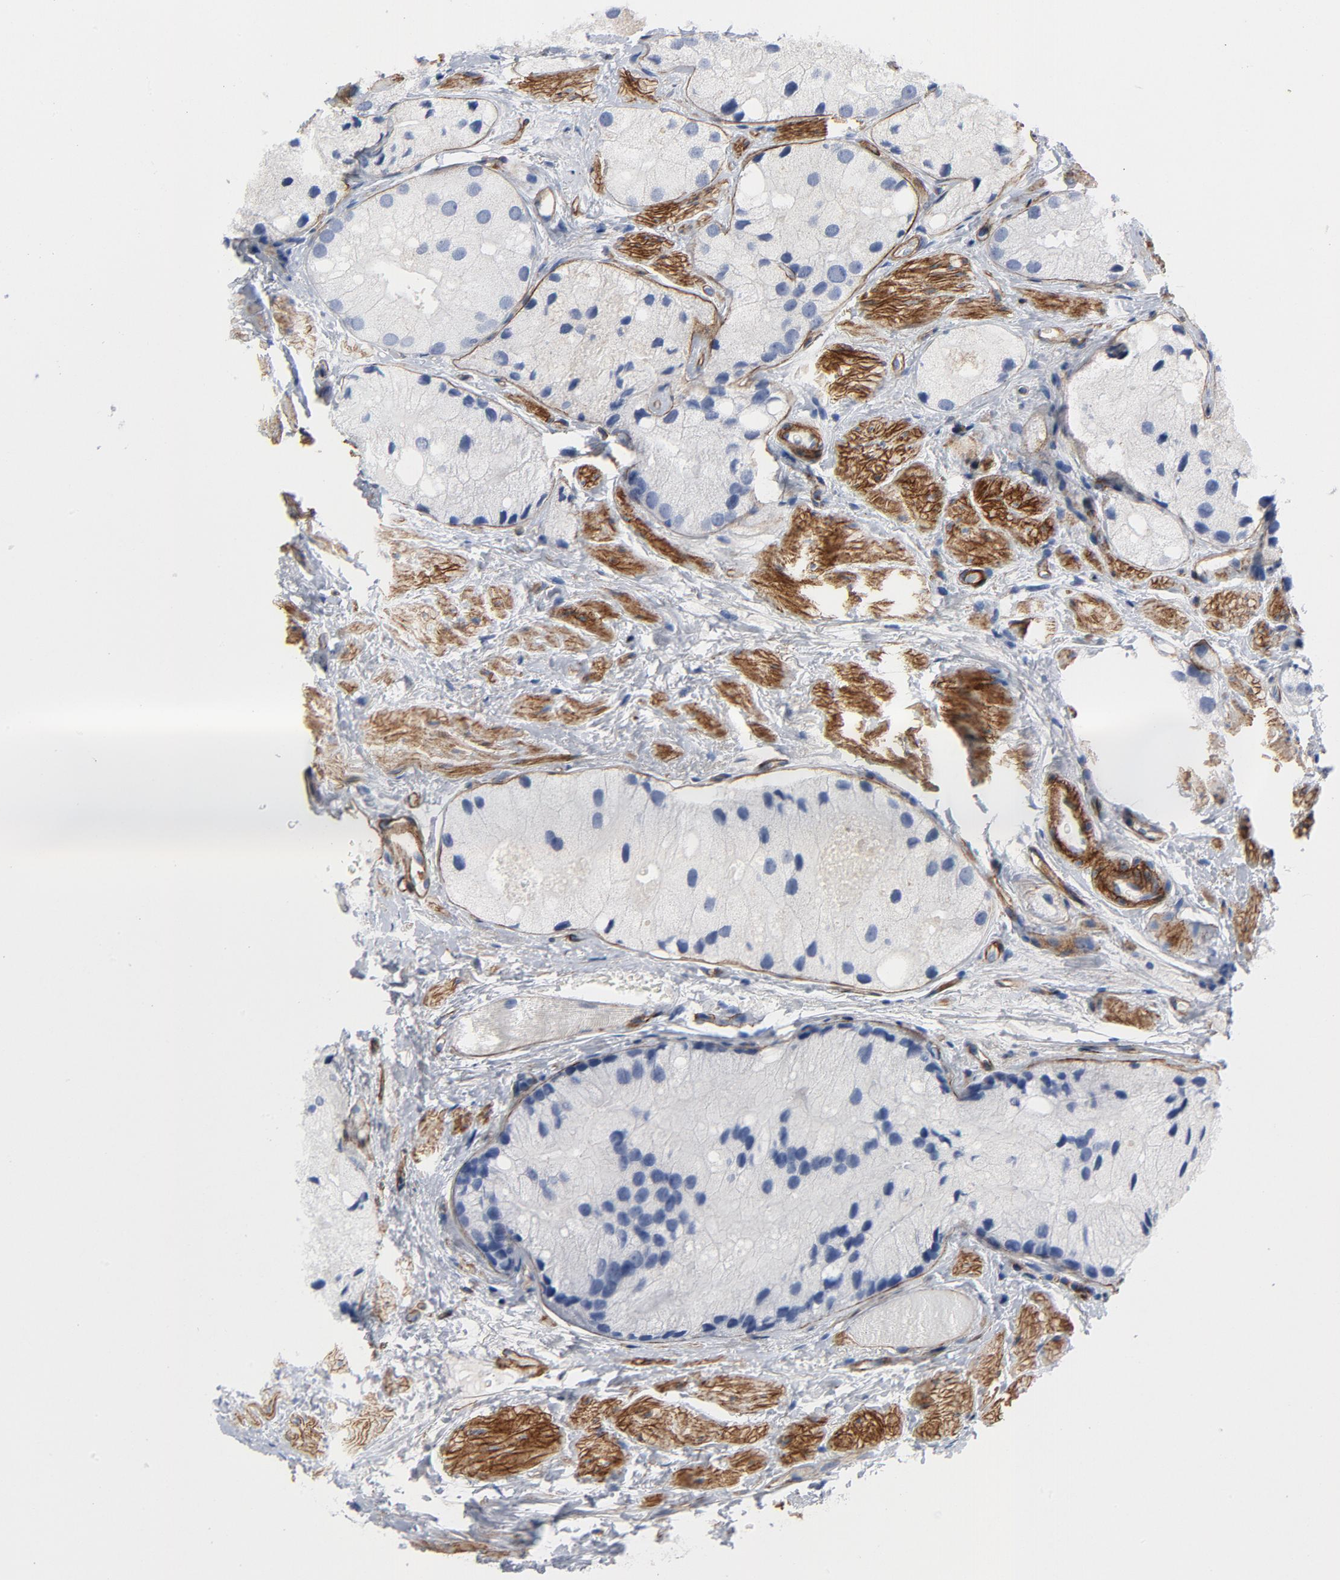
{"staining": {"intensity": "negative", "quantity": "none", "location": "none"}, "tissue": "prostate cancer", "cell_type": "Tumor cells", "image_type": "cancer", "snomed": [{"axis": "morphology", "description": "Adenocarcinoma, Low grade"}, {"axis": "topography", "description": "Prostate"}], "caption": "This is a micrograph of IHC staining of low-grade adenocarcinoma (prostate), which shows no positivity in tumor cells. (DAB (3,3'-diaminobenzidine) immunohistochemistry (IHC), high magnification).", "gene": "LAMC1", "patient": {"sex": "male", "age": 69}}